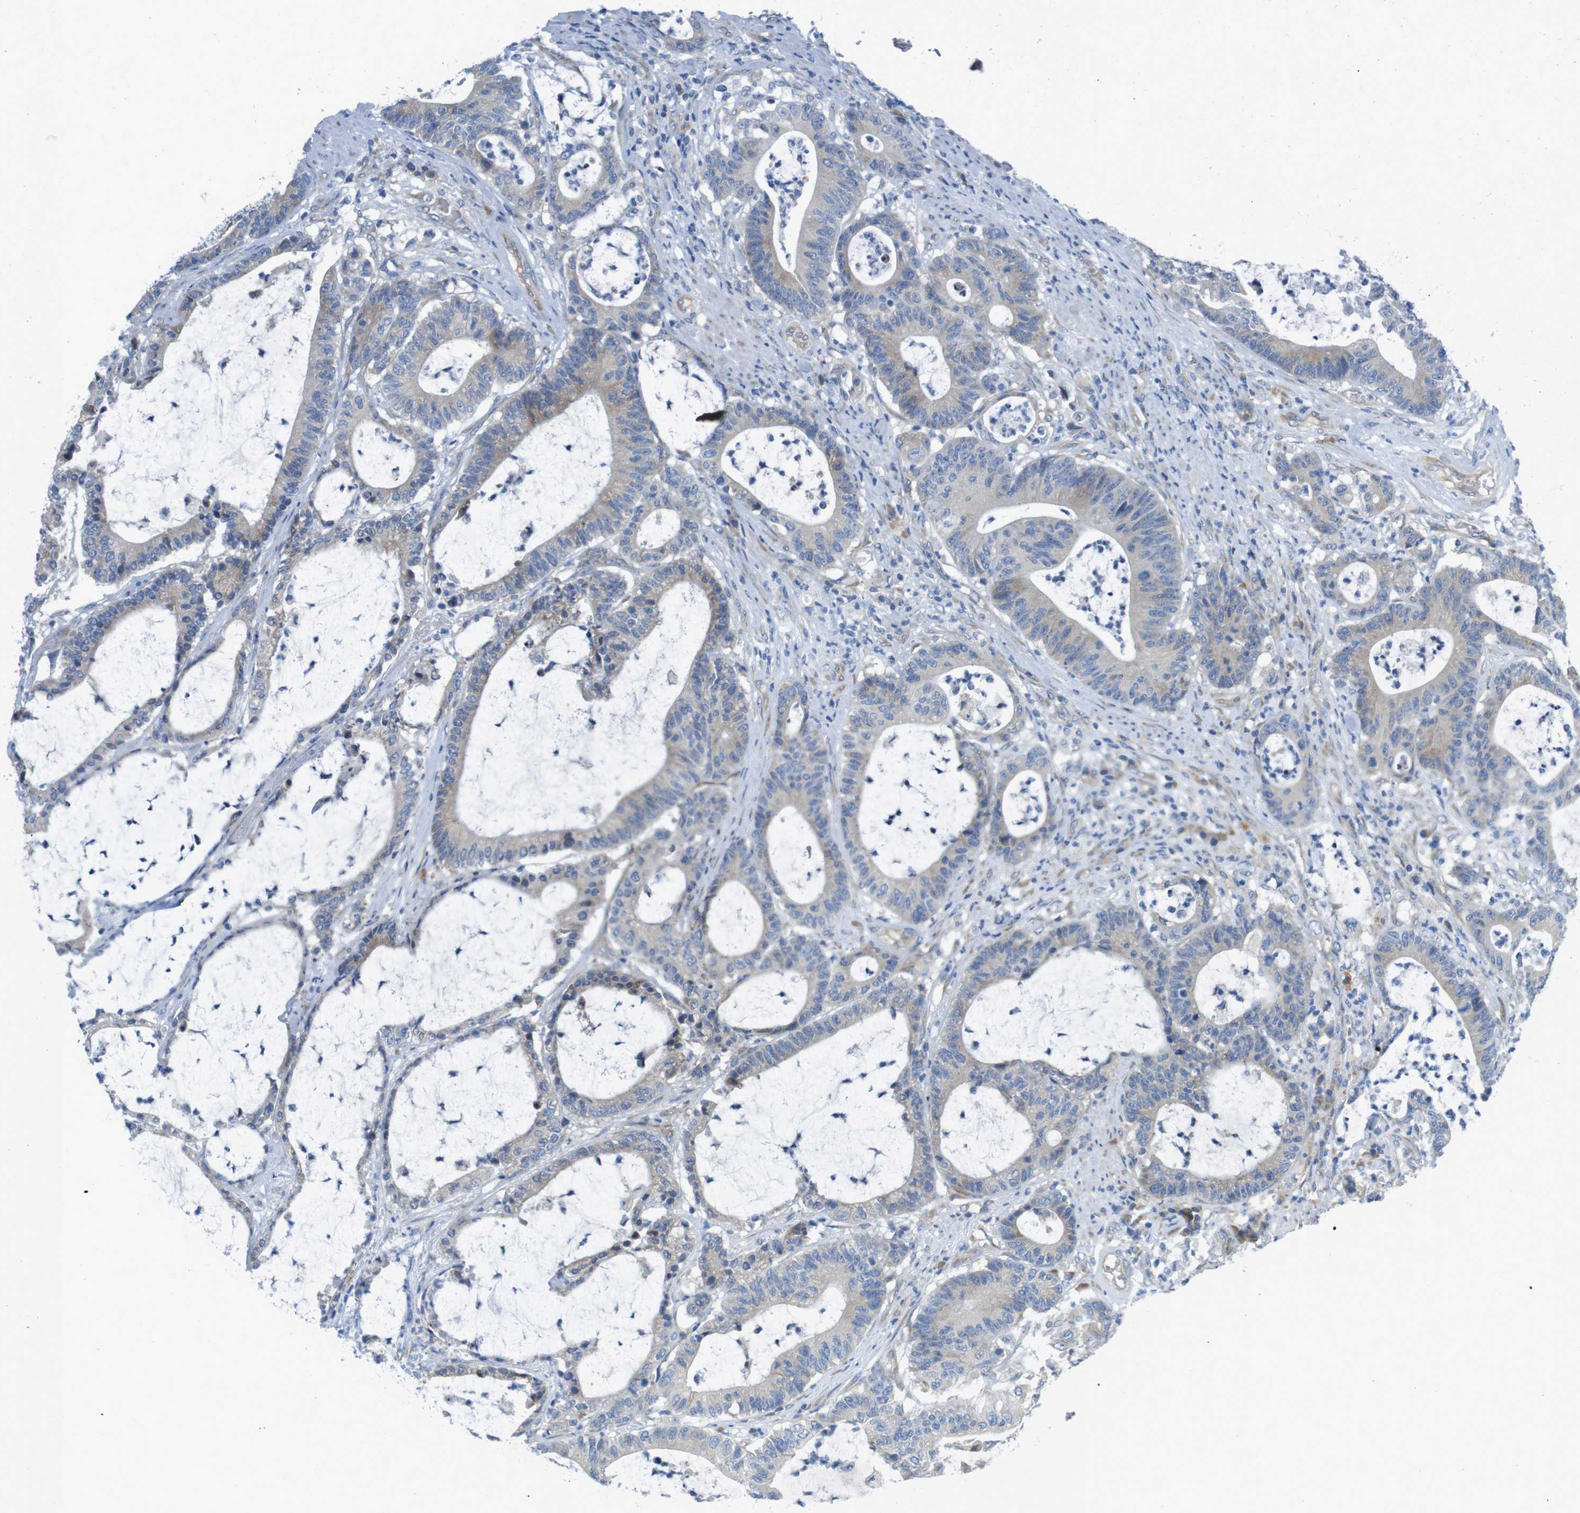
{"staining": {"intensity": "weak", "quantity": ">75%", "location": "cytoplasmic/membranous"}, "tissue": "colorectal cancer", "cell_type": "Tumor cells", "image_type": "cancer", "snomed": [{"axis": "morphology", "description": "Adenocarcinoma, NOS"}, {"axis": "topography", "description": "Colon"}], "caption": "Colorectal cancer (adenocarcinoma) was stained to show a protein in brown. There is low levels of weak cytoplasmic/membranous staining in approximately >75% of tumor cells. The staining is performed using DAB brown chromogen to label protein expression. The nuclei are counter-stained blue using hematoxylin.", "gene": "TMEM234", "patient": {"sex": "female", "age": 84}}